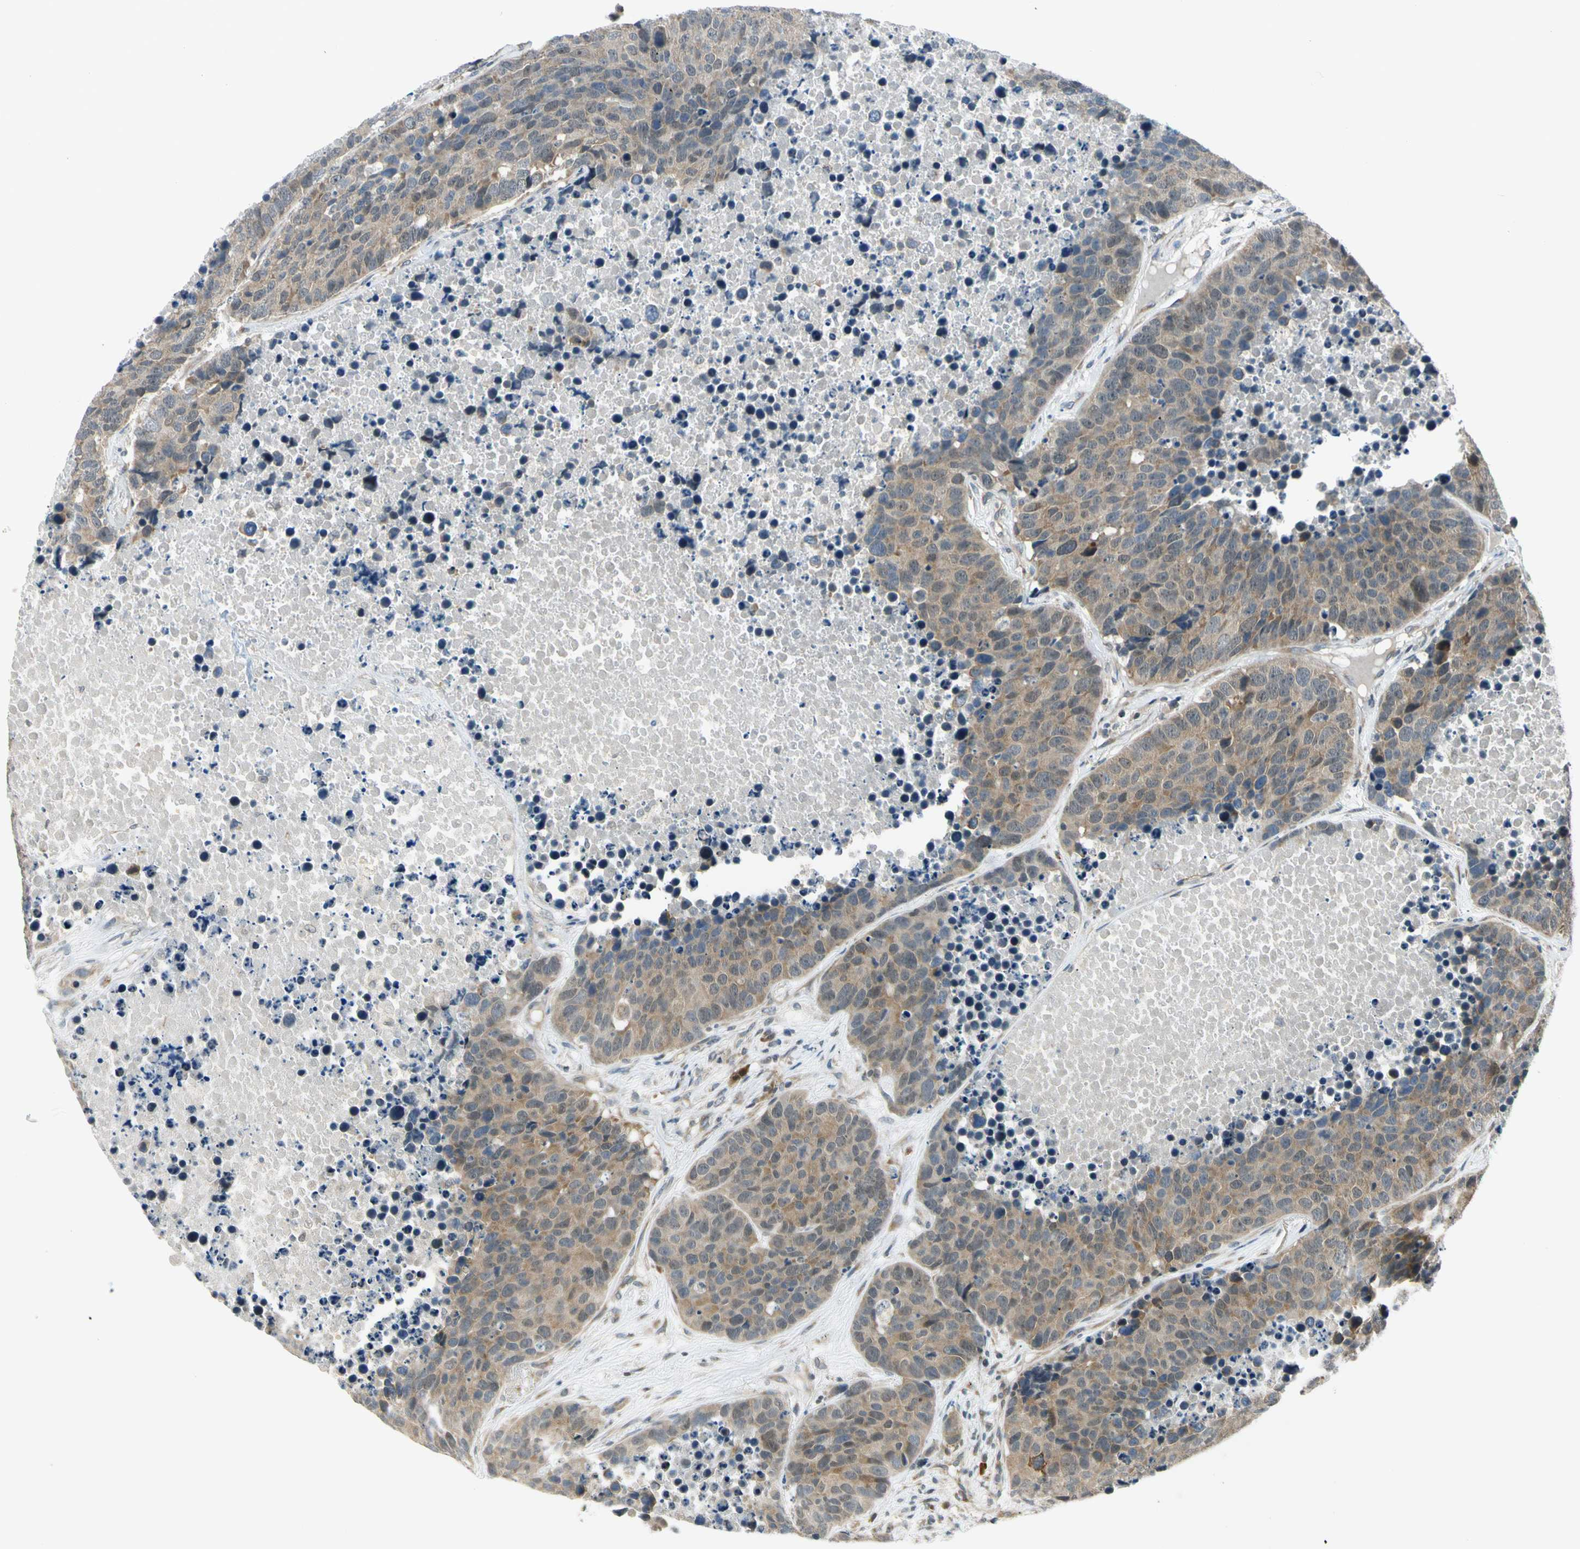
{"staining": {"intensity": "moderate", "quantity": ">75%", "location": "cytoplasmic/membranous"}, "tissue": "carcinoid", "cell_type": "Tumor cells", "image_type": "cancer", "snomed": [{"axis": "morphology", "description": "Carcinoid, malignant, NOS"}, {"axis": "topography", "description": "Lung"}], "caption": "A brown stain highlights moderate cytoplasmic/membranous staining of a protein in carcinoid (malignant) tumor cells.", "gene": "RPS6KB2", "patient": {"sex": "male", "age": 60}}